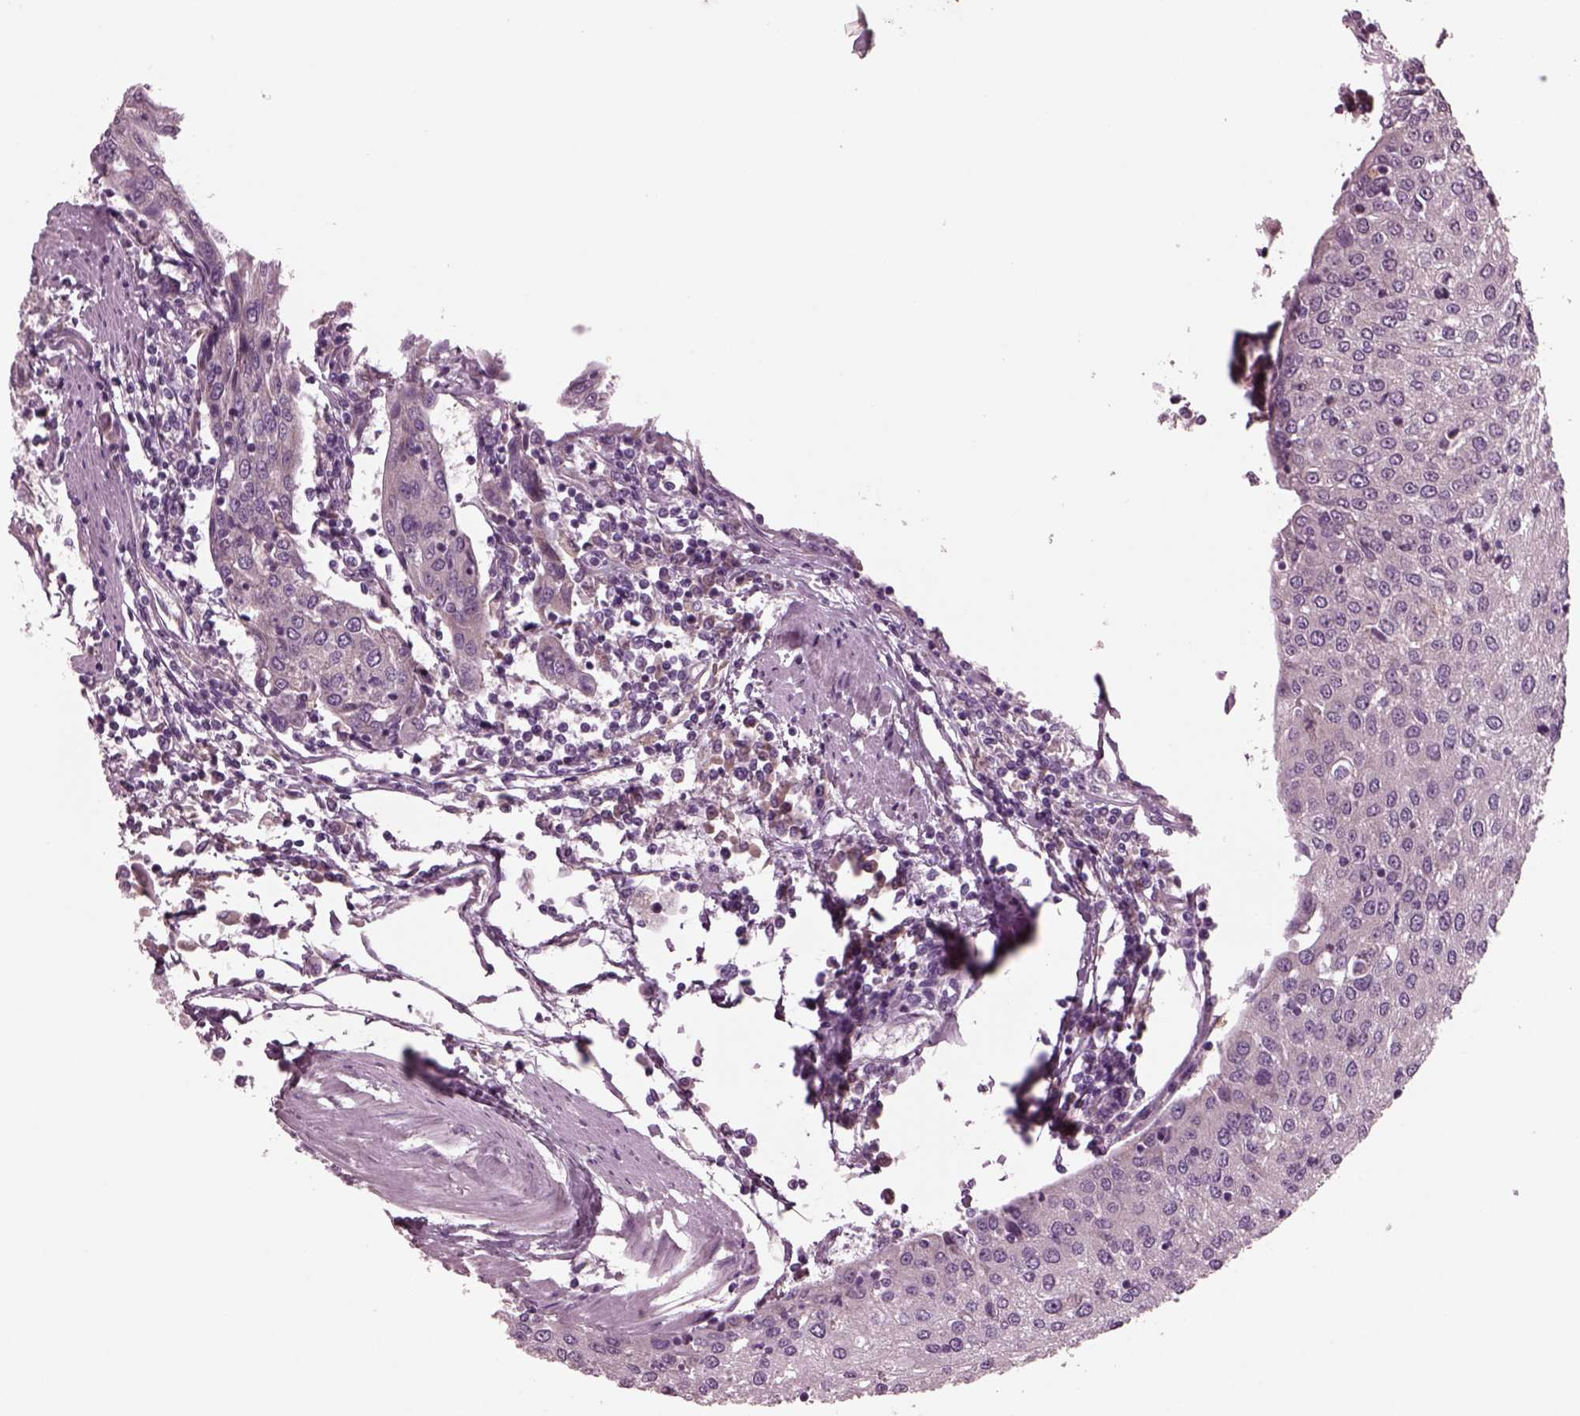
{"staining": {"intensity": "negative", "quantity": "none", "location": "none"}, "tissue": "urothelial cancer", "cell_type": "Tumor cells", "image_type": "cancer", "snomed": [{"axis": "morphology", "description": "Urothelial carcinoma, High grade"}, {"axis": "topography", "description": "Urinary bladder"}], "caption": "IHC photomicrograph of neoplastic tissue: urothelial carcinoma (high-grade) stained with DAB (3,3'-diaminobenzidine) shows no significant protein expression in tumor cells.", "gene": "AP4M1", "patient": {"sex": "female", "age": 85}}